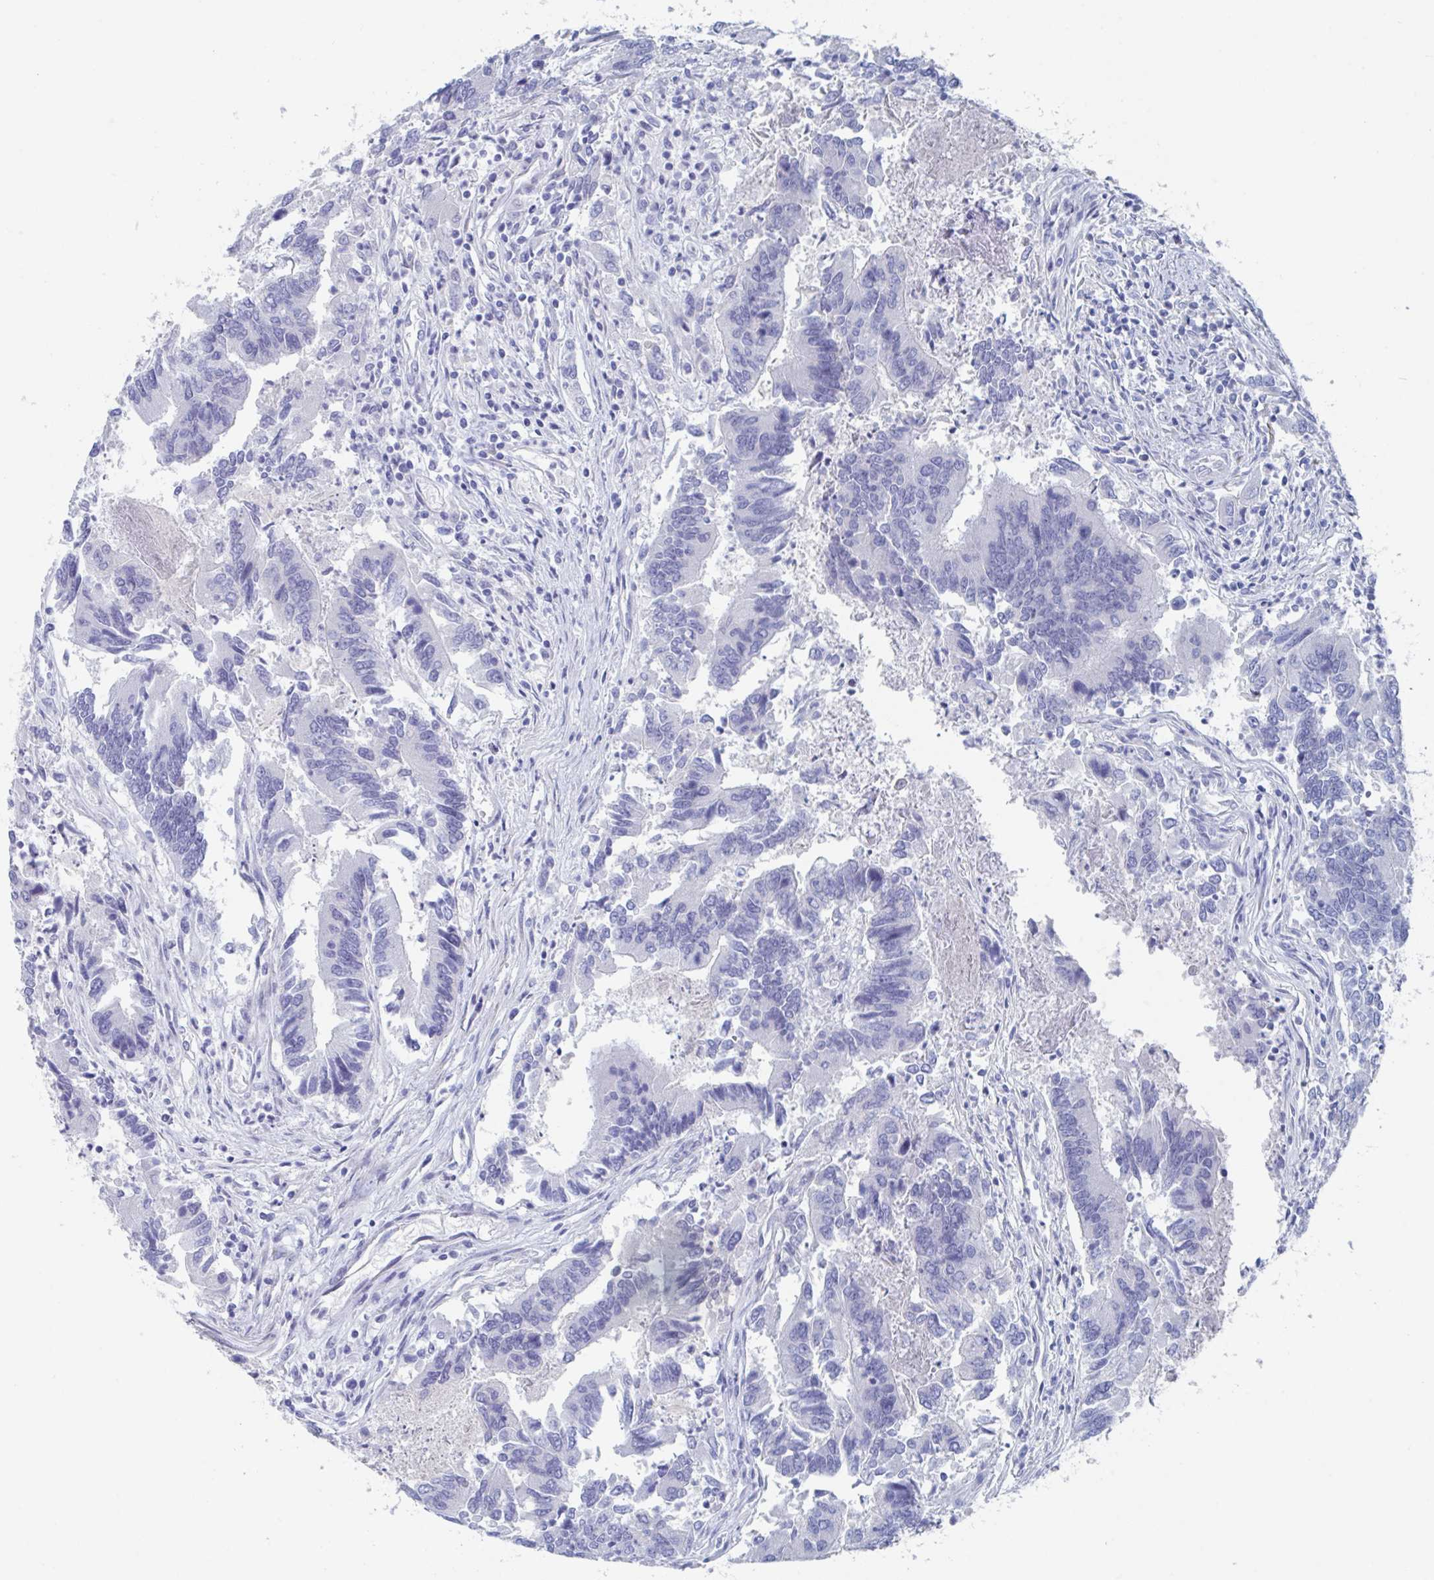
{"staining": {"intensity": "negative", "quantity": "none", "location": "none"}, "tissue": "colorectal cancer", "cell_type": "Tumor cells", "image_type": "cancer", "snomed": [{"axis": "morphology", "description": "Adenocarcinoma, NOS"}, {"axis": "topography", "description": "Colon"}], "caption": "IHC of human colorectal cancer displays no positivity in tumor cells.", "gene": "NT5C3B", "patient": {"sex": "female", "age": 67}}